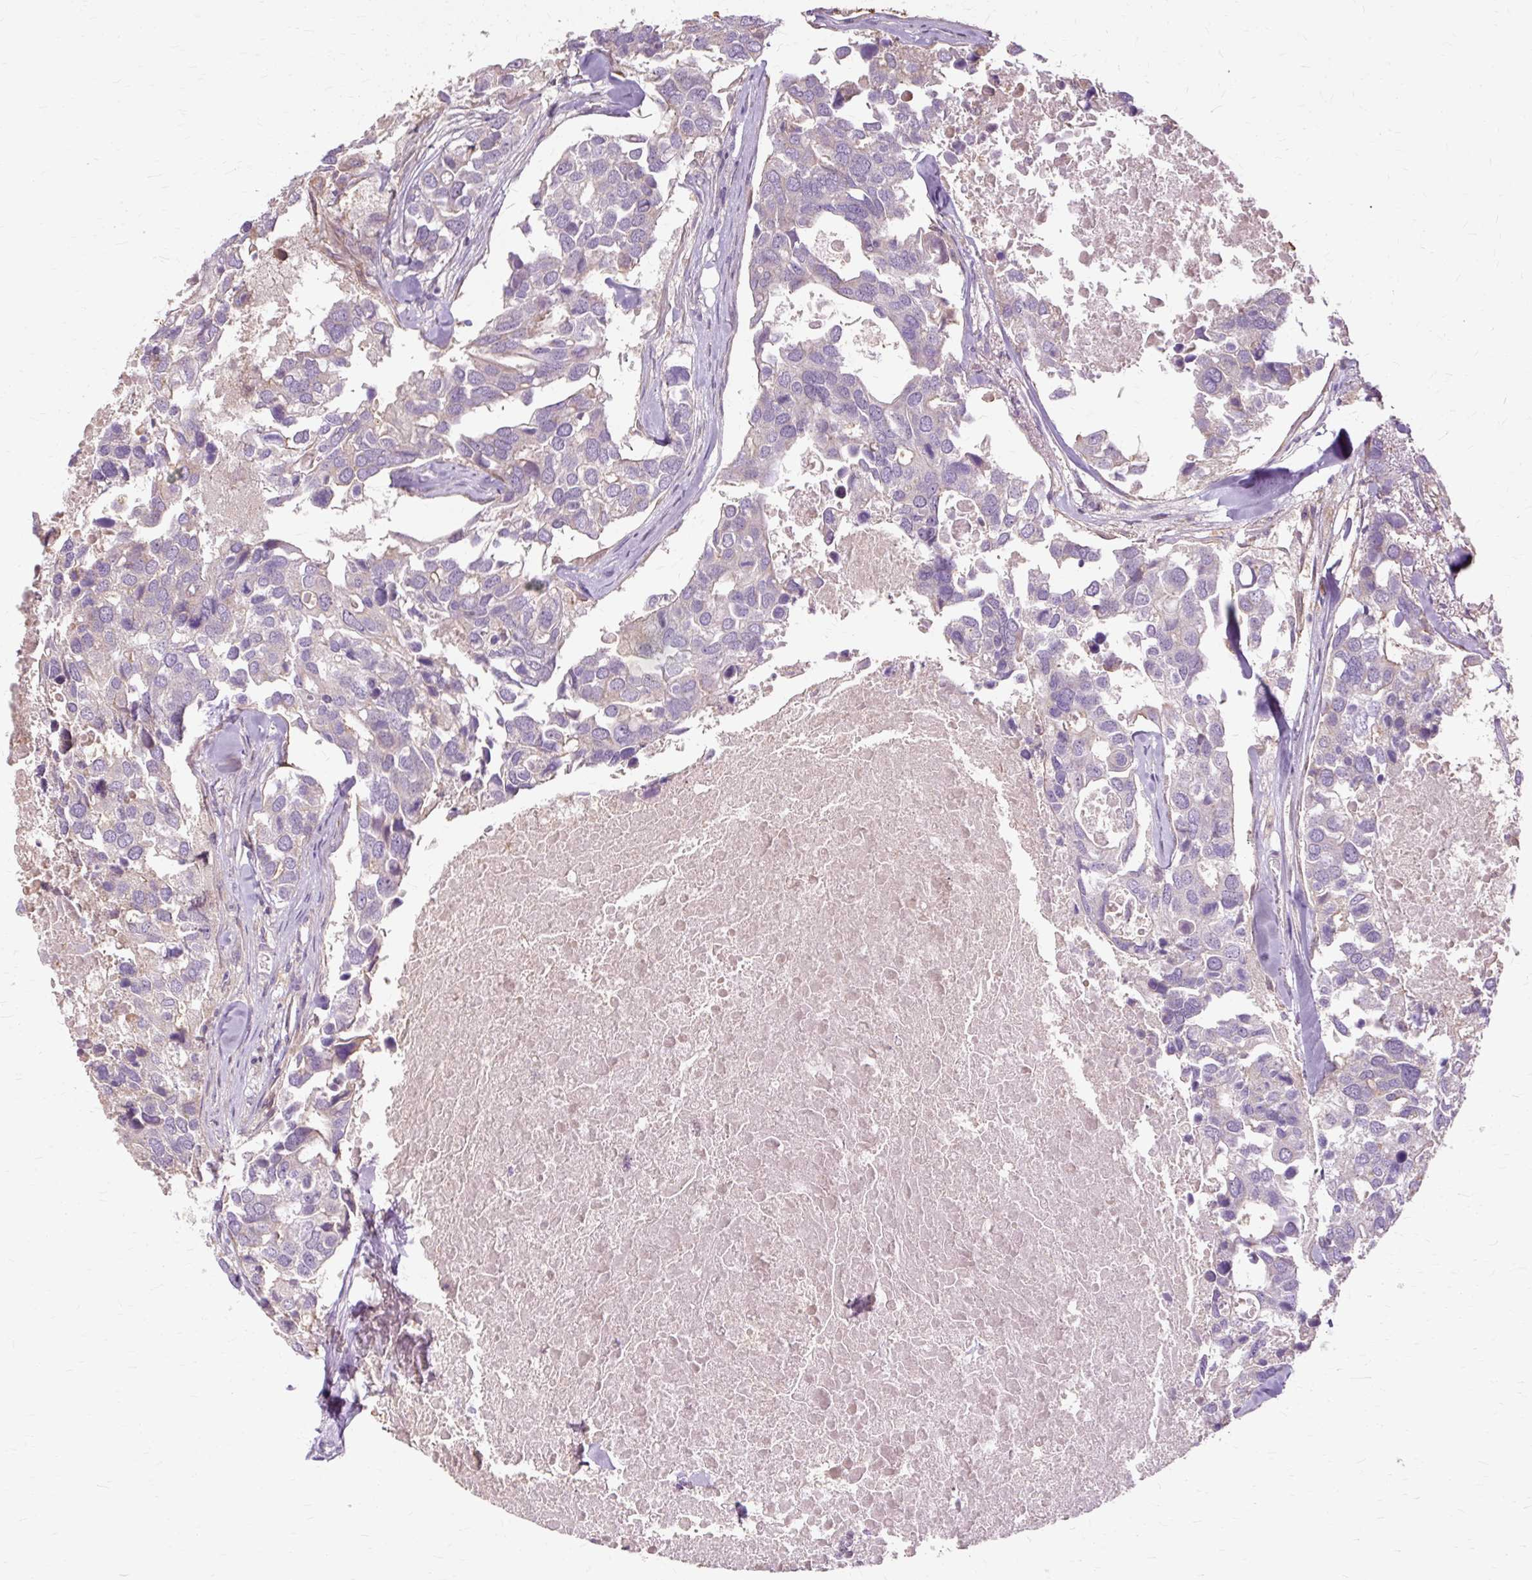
{"staining": {"intensity": "negative", "quantity": "none", "location": "none"}, "tissue": "breast cancer", "cell_type": "Tumor cells", "image_type": "cancer", "snomed": [{"axis": "morphology", "description": "Duct carcinoma"}, {"axis": "topography", "description": "Breast"}], "caption": "IHC of invasive ductal carcinoma (breast) demonstrates no positivity in tumor cells.", "gene": "TSPAN8", "patient": {"sex": "female", "age": 83}}